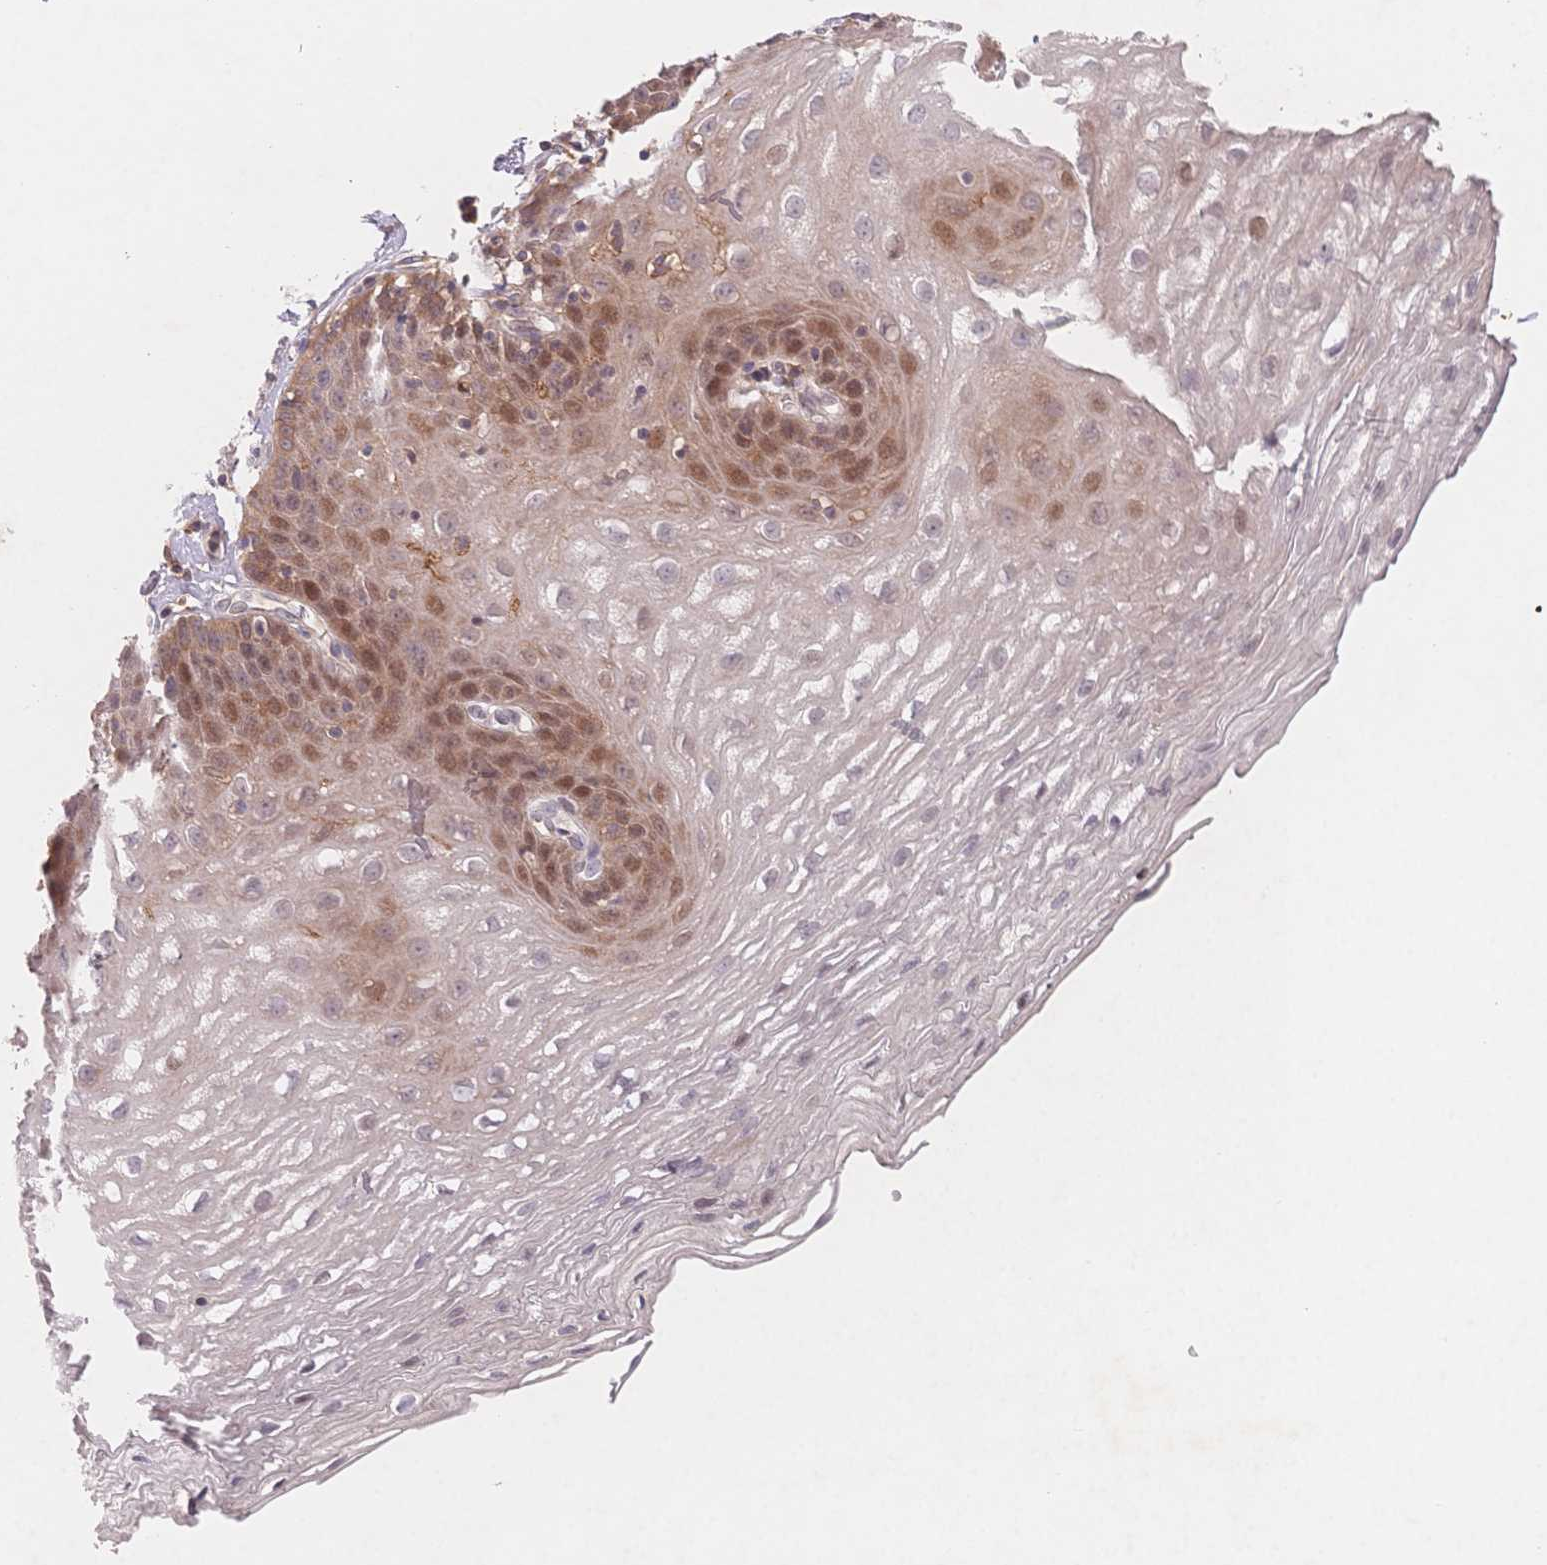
{"staining": {"intensity": "moderate", "quantity": "<25%", "location": "cytoplasmic/membranous,nuclear"}, "tissue": "esophagus", "cell_type": "Squamous epithelial cells", "image_type": "normal", "snomed": [{"axis": "morphology", "description": "Normal tissue, NOS"}, {"axis": "topography", "description": "Esophagus"}], "caption": "Esophagus stained for a protein (brown) exhibits moderate cytoplasmic/membranous,nuclear positive positivity in about <25% of squamous epithelial cells.", "gene": "C12orf75", "patient": {"sex": "female", "age": 81}}